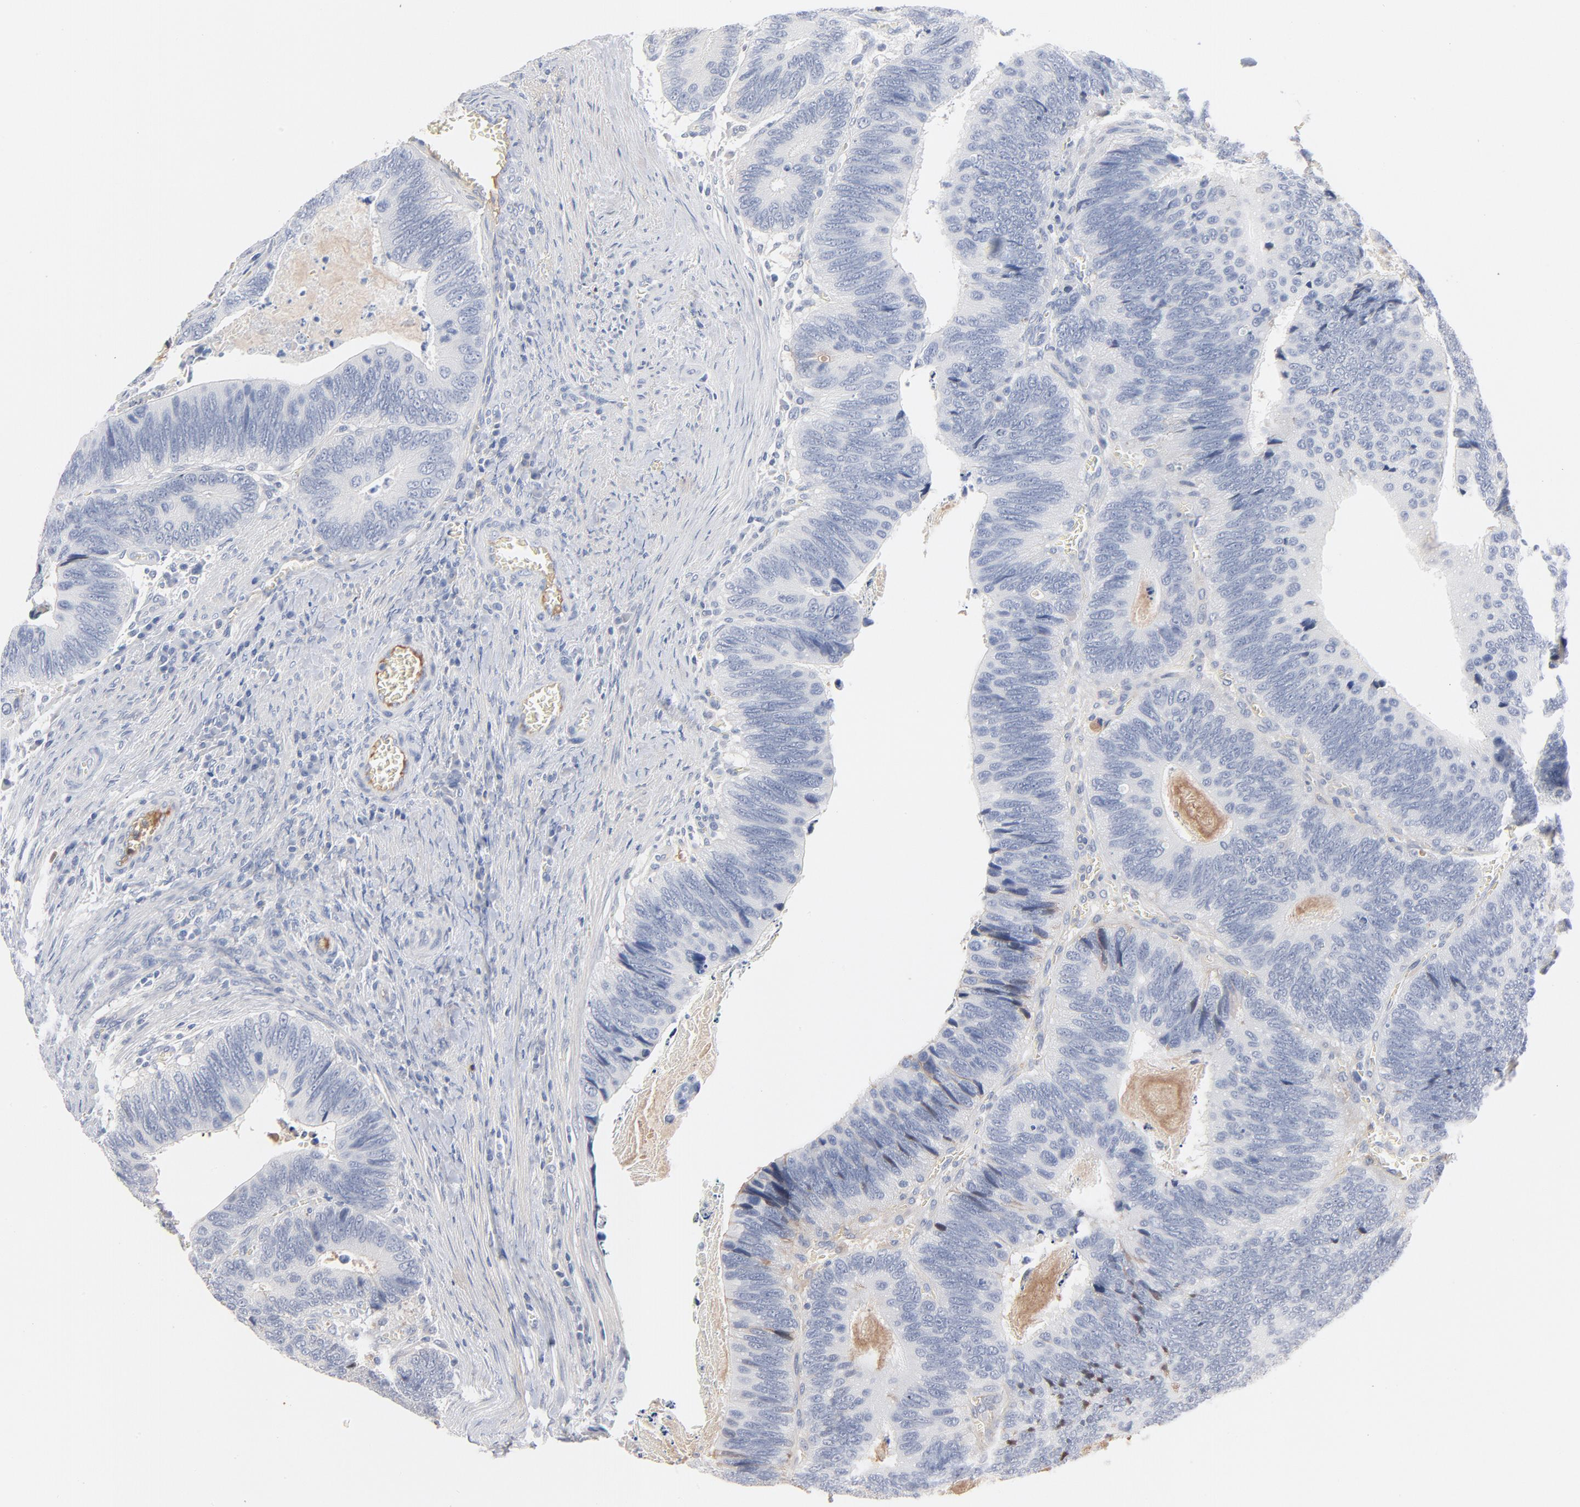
{"staining": {"intensity": "negative", "quantity": "none", "location": "none"}, "tissue": "colorectal cancer", "cell_type": "Tumor cells", "image_type": "cancer", "snomed": [{"axis": "morphology", "description": "Adenocarcinoma, NOS"}, {"axis": "topography", "description": "Colon"}], "caption": "Protein analysis of adenocarcinoma (colorectal) demonstrates no significant staining in tumor cells.", "gene": "SERPINA4", "patient": {"sex": "male", "age": 72}}